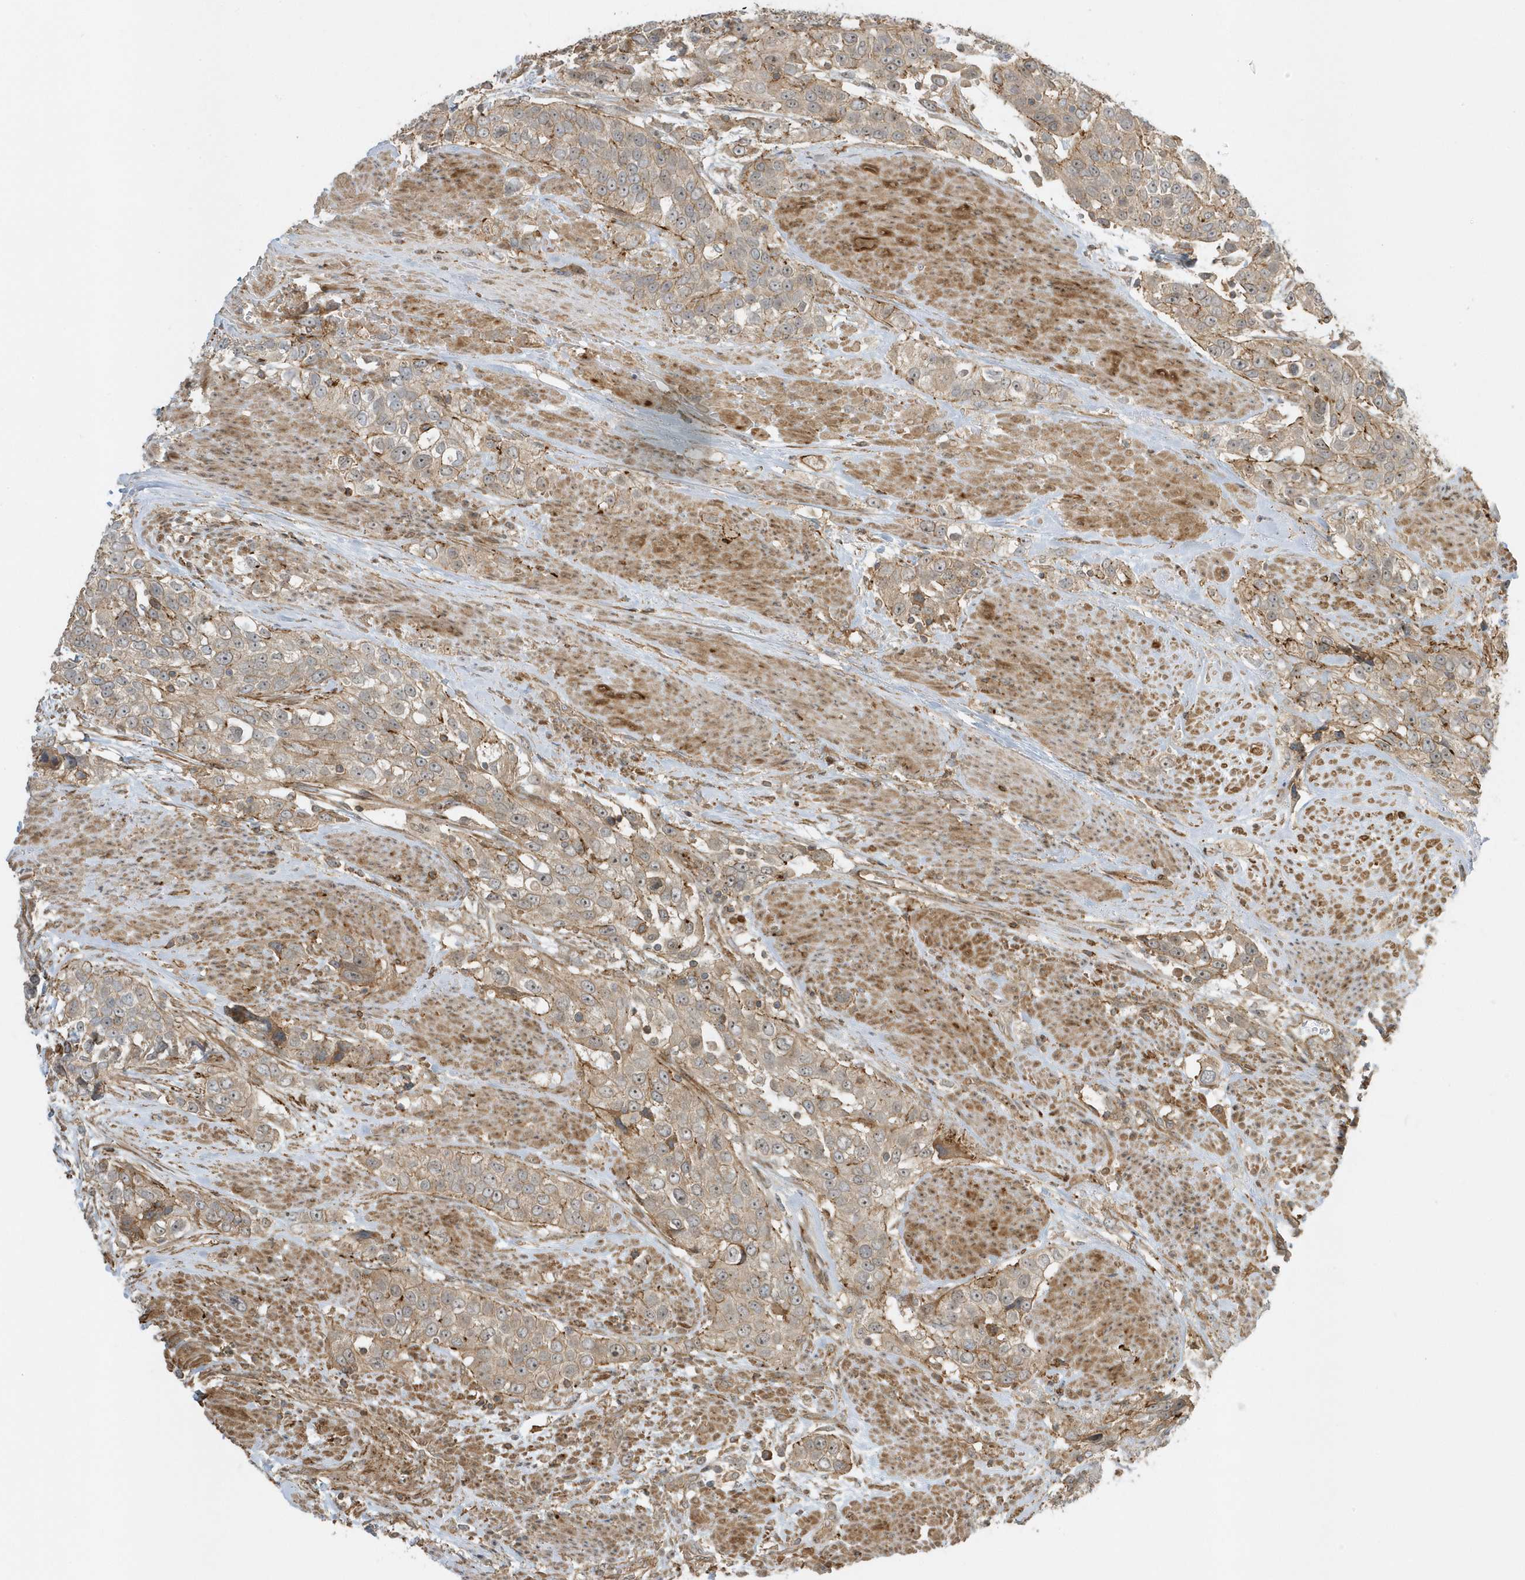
{"staining": {"intensity": "weak", "quantity": ">75%", "location": "cytoplasmic/membranous"}, "tissue": "urothelial cancer", "cell_type": "Tumor cells", "image_type": "cancer", "snomed": [{"axis": "morphology", "description": "Urothelial carcinoma, High grade"}, {"axis": "topography", "description": "Urinary bladder"}], "caption": "Immunohistochemical staining of urothelial cancer displays weak cytoplasmic/membranous protein expression in approximately >75% of tumor cells.", "gene": "ZBTB8A", "patient": {"sex": "female", "age": 80}}